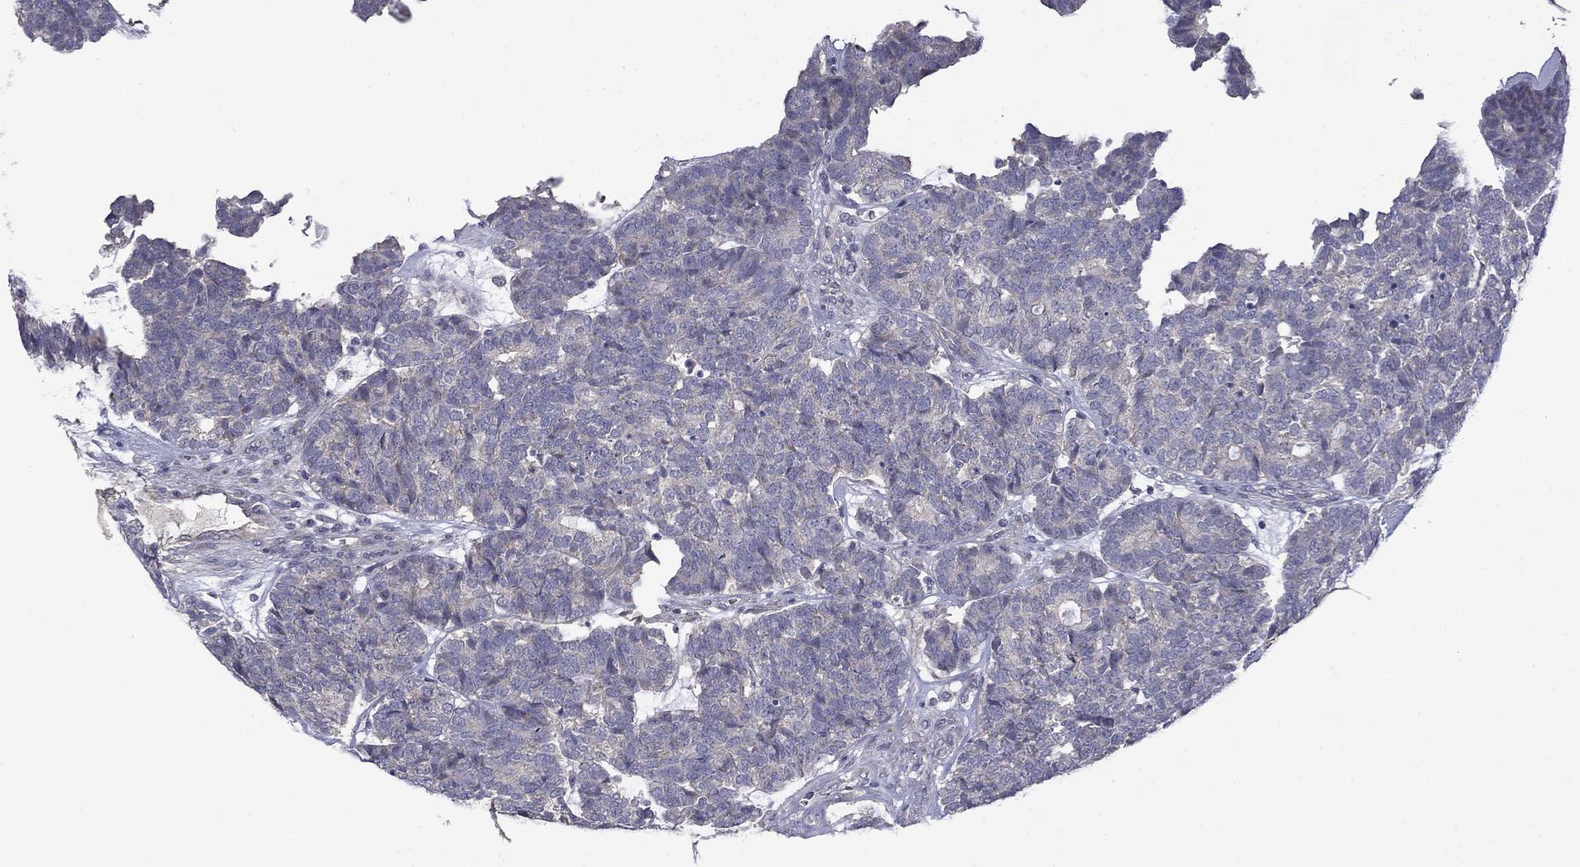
{"staining": {"intensity": "negative", "quantity": "none", "location": "none"}, "tissue": "head and neck cancer", "cell_type": "Tumor cells", "image_type": "cancer", "snomed": [{"axis": "morphology", "description": "Adenocarcinoma, NOS"}, {"axis": "topography", "description": "Head-Neck"}], "caption": "Immunohistochemistry photomicrograph of human head and neck cancer stained for a protein (brown), which demonstrates no positivity in tumor cells. (Immunohistochemistry (ihc), brightfield microscopy, high magnification).", "gene": "SLC39A14", "patient": {"sex": "female", "age": 81}}